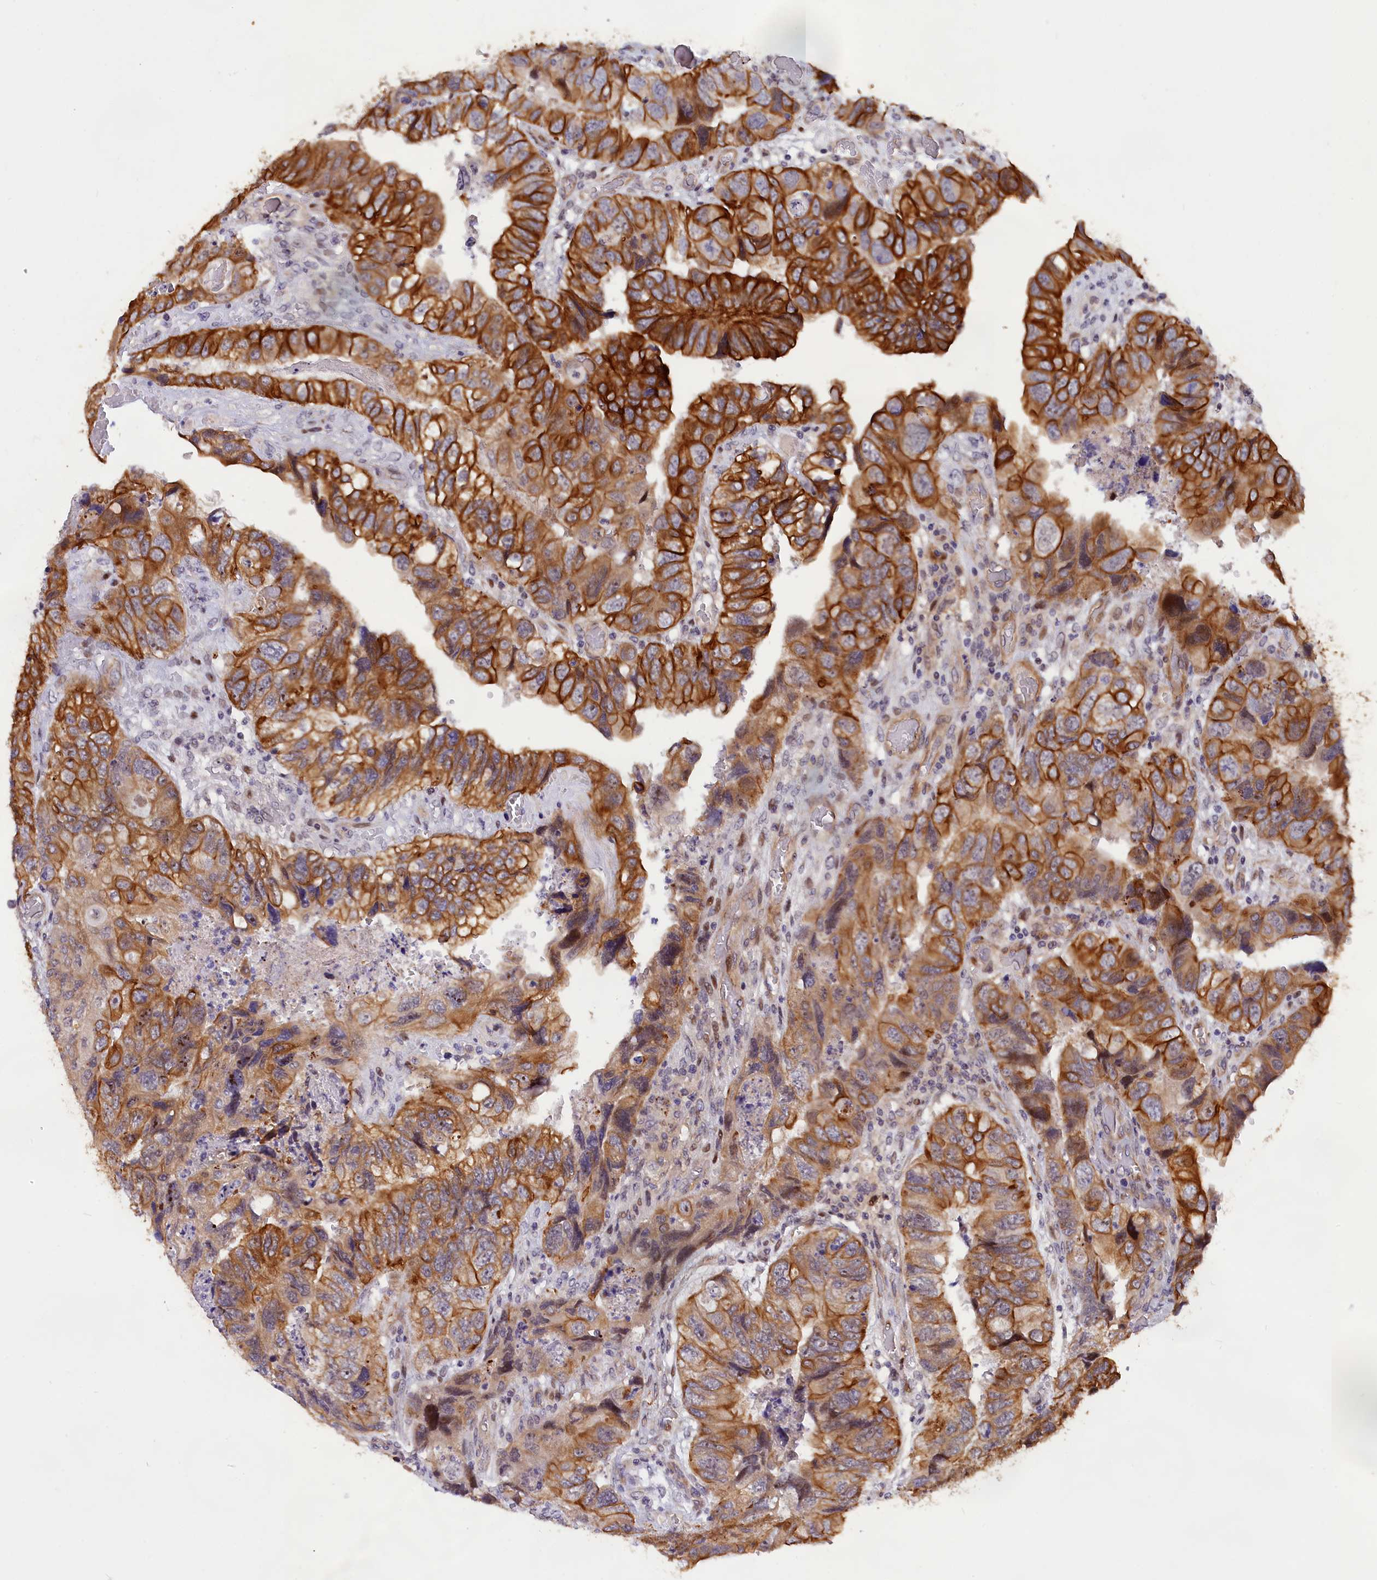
{"staining": {"intensity": "strong", "quantity": "25%-75%", "location": "cytoplasmic/membranous"}, "tissue": "colorectal cancer", "cell_type": "Tumor cells", "image_type": "cancer", "snomed": [{"axis": "morphology", "description": "Adenocarcinoma, NOS"}, {"axis": "topography", "description": "Rectum"}], "caption": "Protein expression analysis of colorectal adenocarcinoma reveals strong cytoplasmic/membranous positivity in about 25%-75% of tumor cells. (brown staining indicates protein expression, while blue staining denotes nuclei).", "gene": "ANKRD34B", "patient": {"sex": "male", "age": 63}}